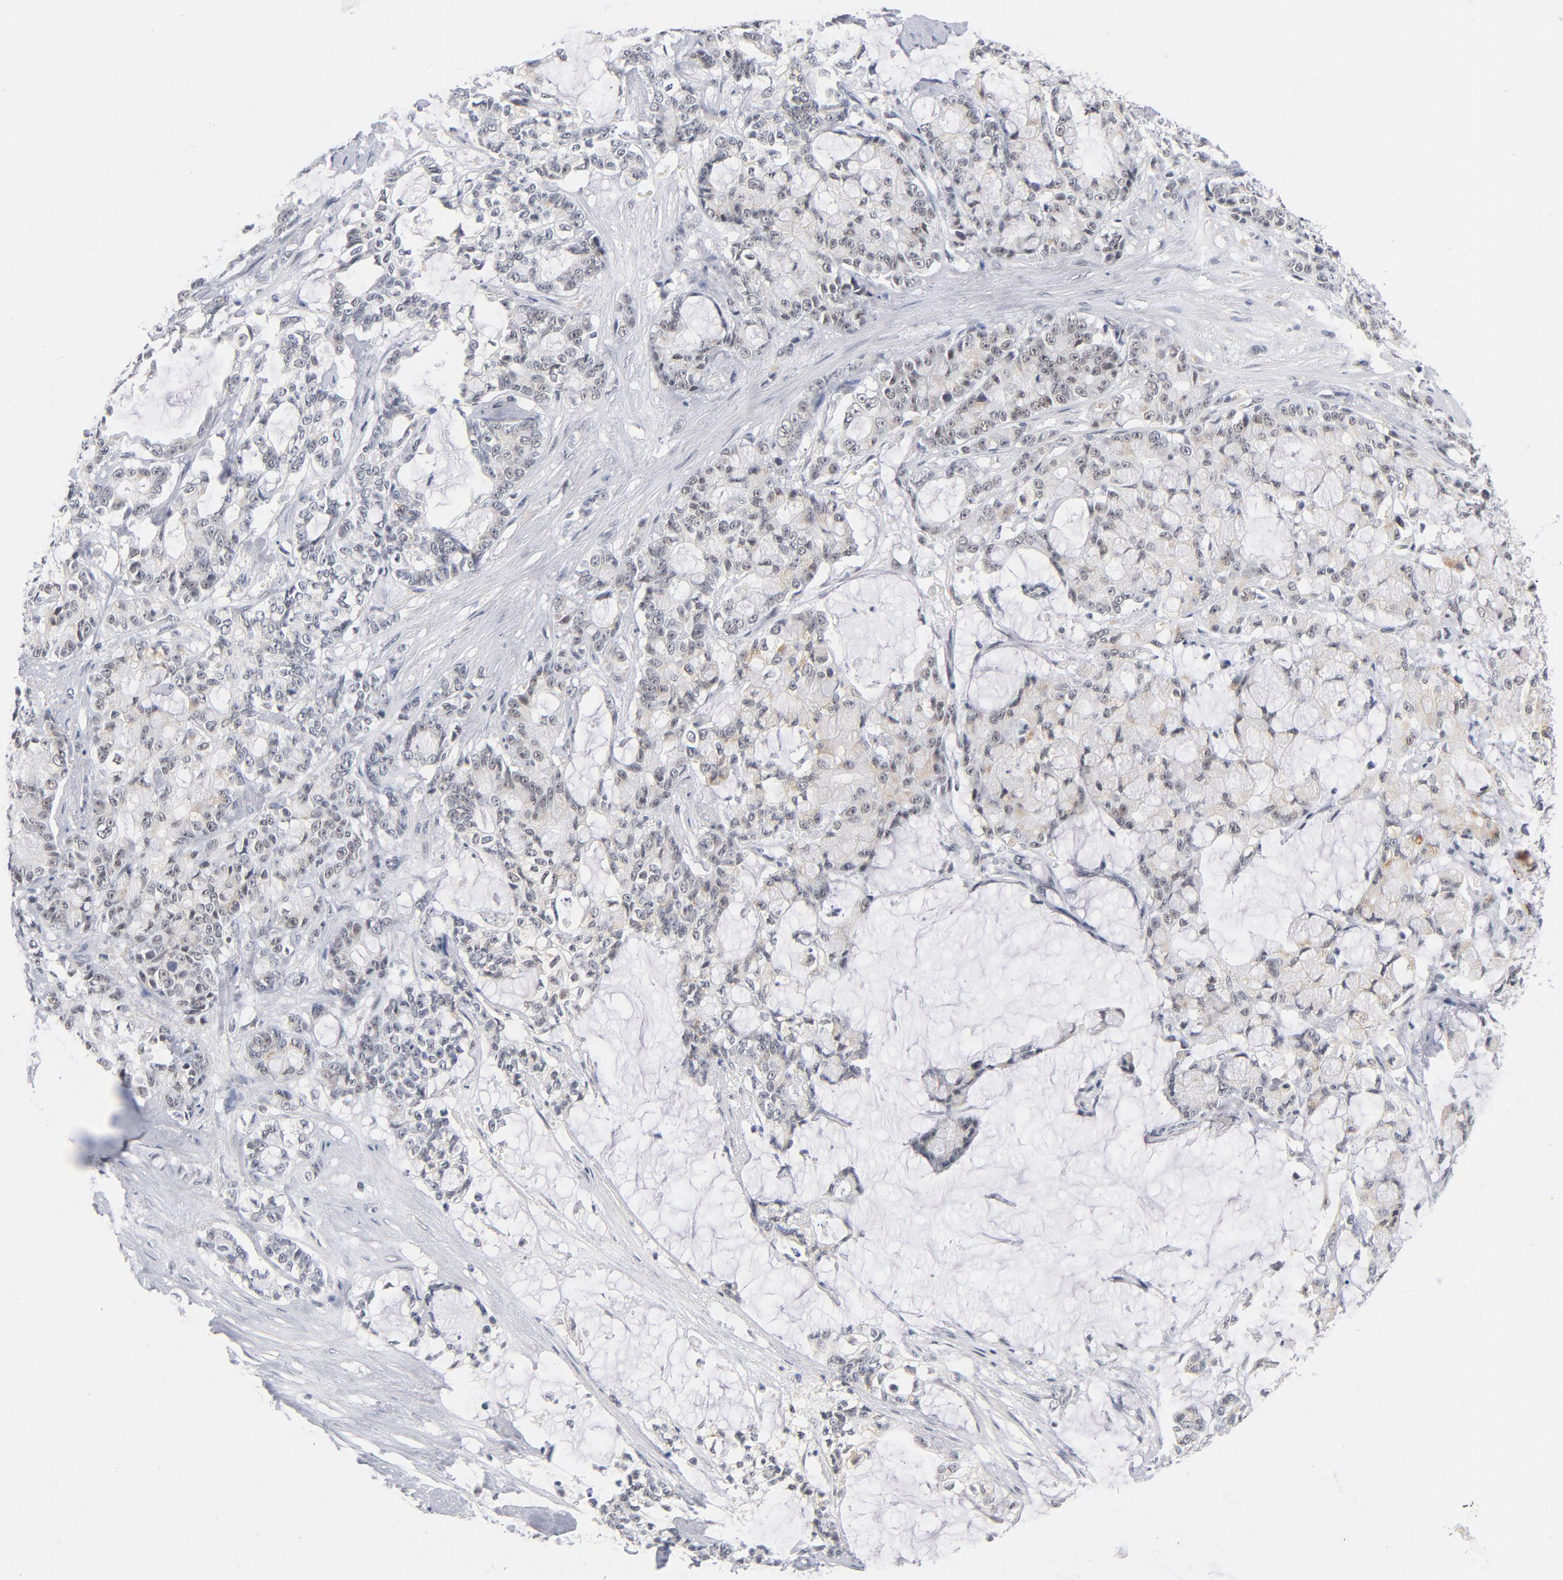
{"staining": {"intensity": "weak", "quantity": "25%-75%", "location": "nuclear"}, "tissue": "pancreatic cancer", "cell_type": "Tumor cells", "image_type": "cancer", "snomed": [{"axis": "morphology", "description": "Adenocarcinoma, NOS"}, {"axis": "topography", "description": "Pancreas"}], "caption": "Immunohistochemical staining of human pancreatic cancer displays low levels of weak nuclear protein expression in about 25%-75% of tumor cells.", "gene": "BAP1", "patient": {"sex": "female", "age": 73}}